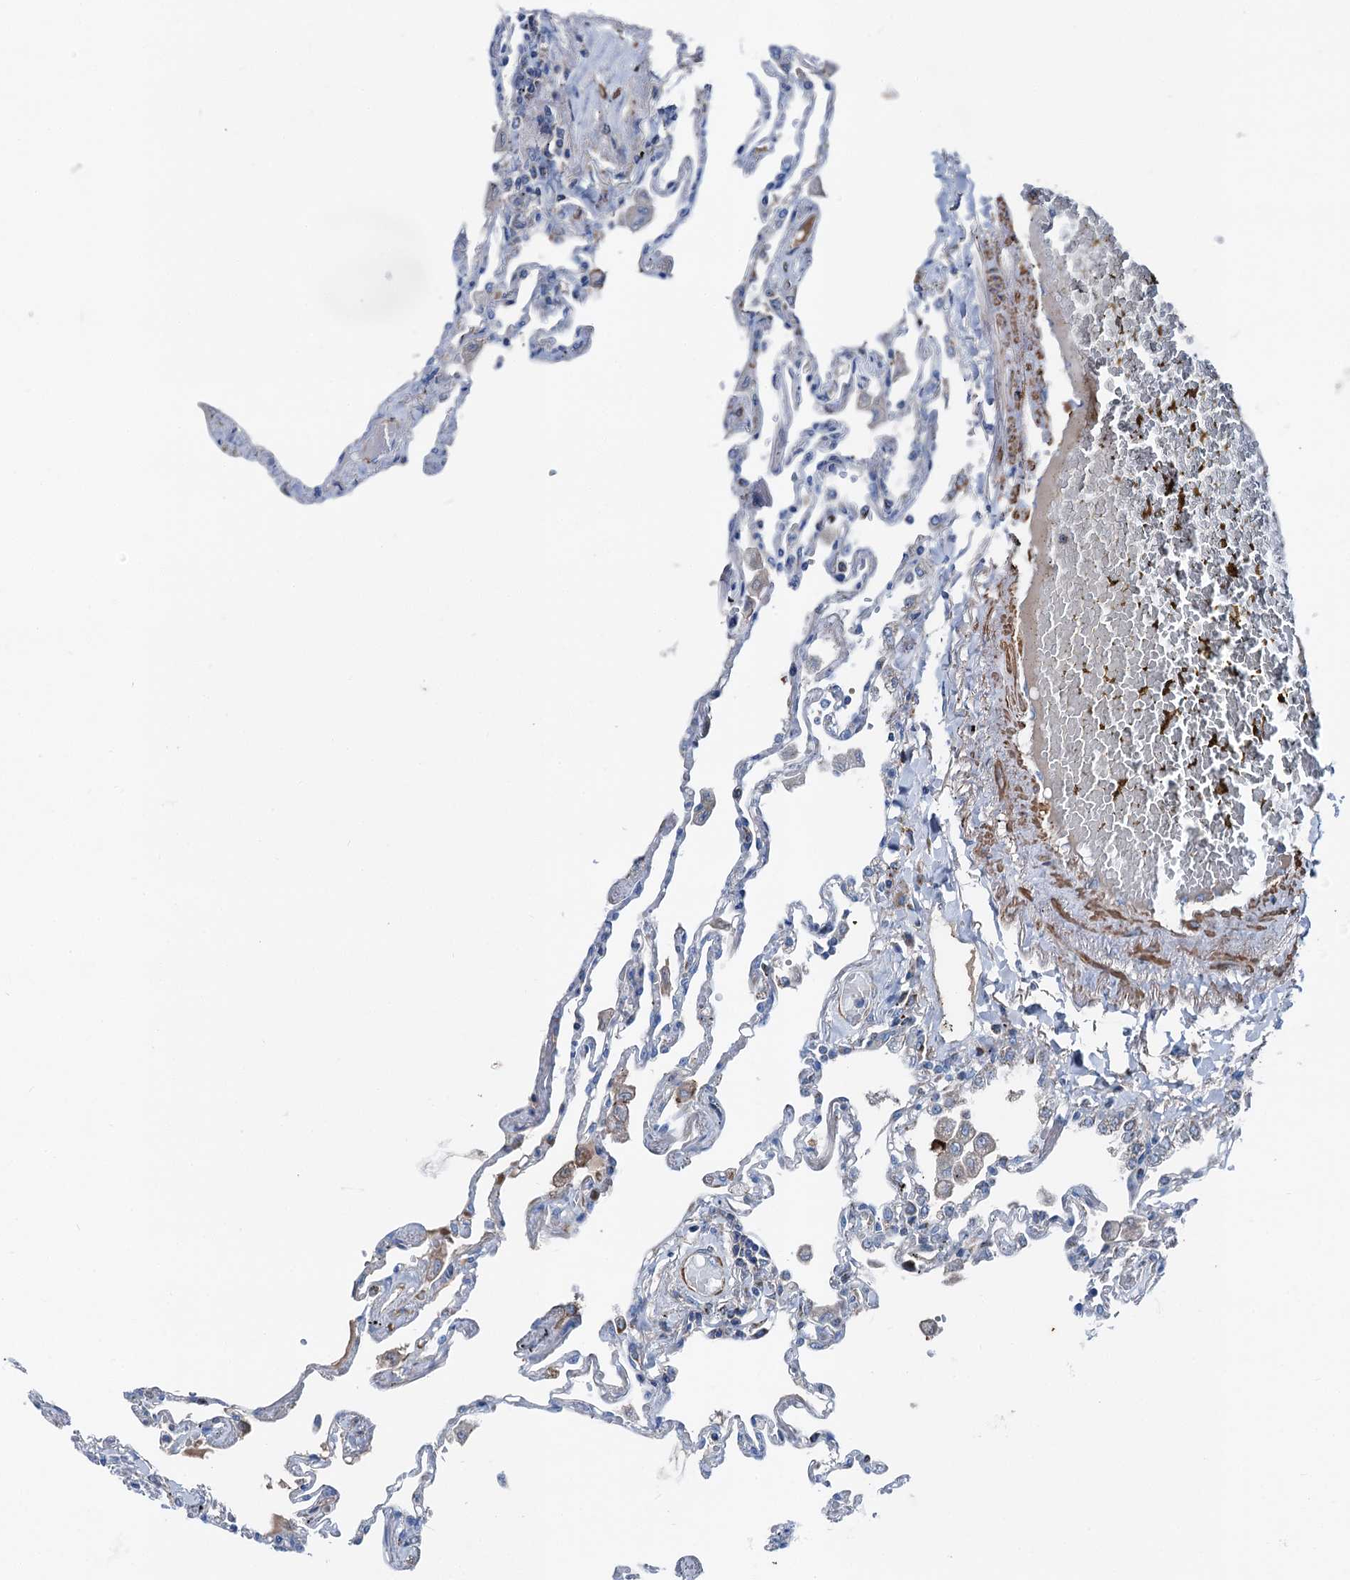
{"staining": {"intensity": "strong", "quantity": "25%-75%", "location": "cytoplasmic/membranous"}, "tissue": "lung", "cell_type": "Alveolar cells", "image_type": "normal", "snomed": [{"axis": "morphology", "description": "Normal tissue, NOS"}, {"axis": "topography", "description": "Lung"}], "caption": "Immunohistochemical staining of unremarkable human lung demonstrates high levels of strong cytoplasmic/membranous expression in about 25%-75% of alveolar cells.", "gene": "DDIAS", "patient": {"sex": "female", "age": 67}}